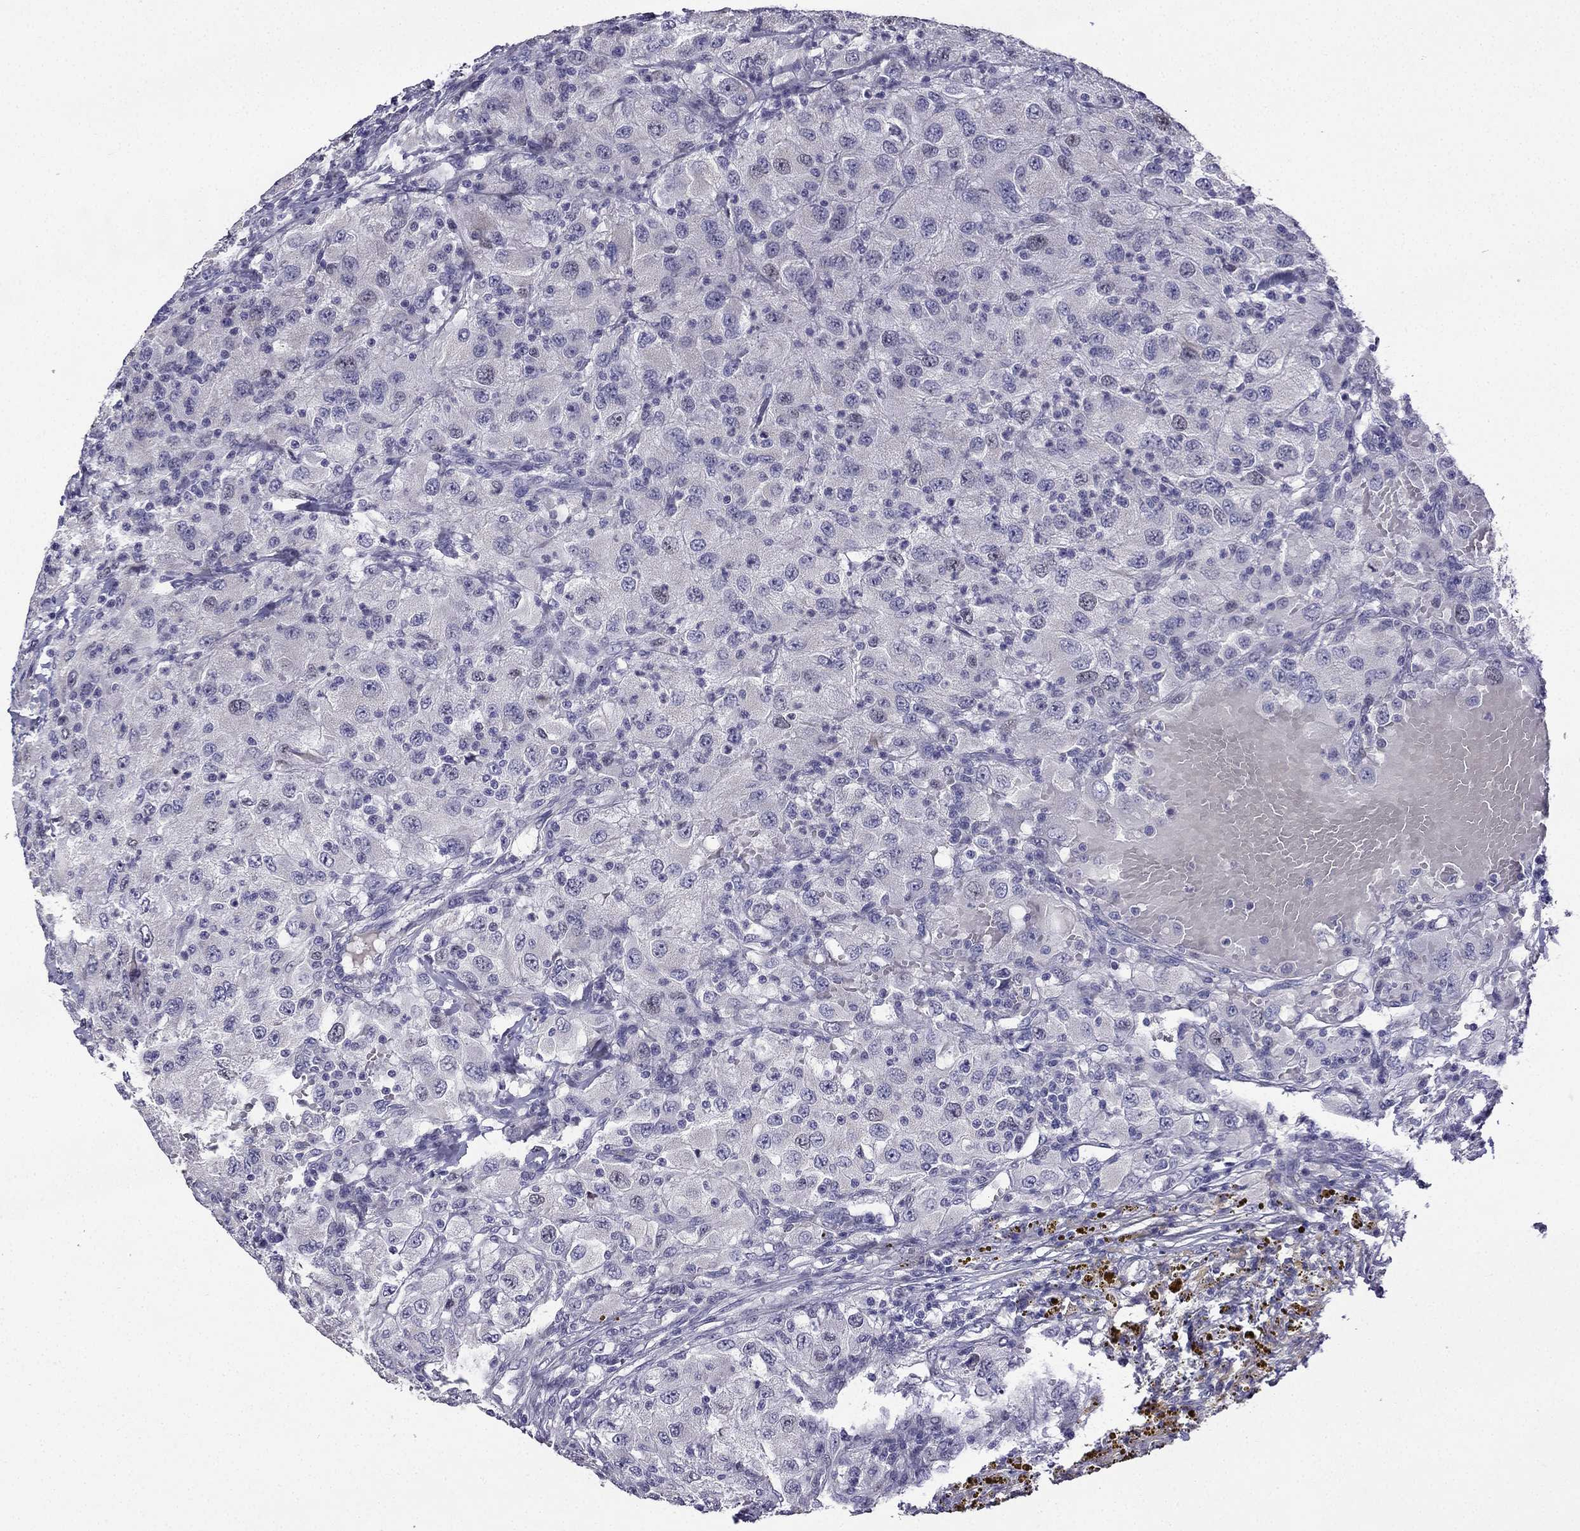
{"staining": {"intensity": "negative", "quantity": "none", "location": "none"}, "tissue": "renal cancer", "cell_type": "Tumor cells", "image_type": "cancer", "snomed": [{"axis": "morphology", "description": "Adenocarcinoma, NOS"}, {"axis": "topography", "description": "Kidney"}], "caption": "This is an IHC micrograph of renal adenocarcinoma. There is no expression in tumor cells.", "gene": "UHRF1", "patient": {"sex": "female", "age": 67}}